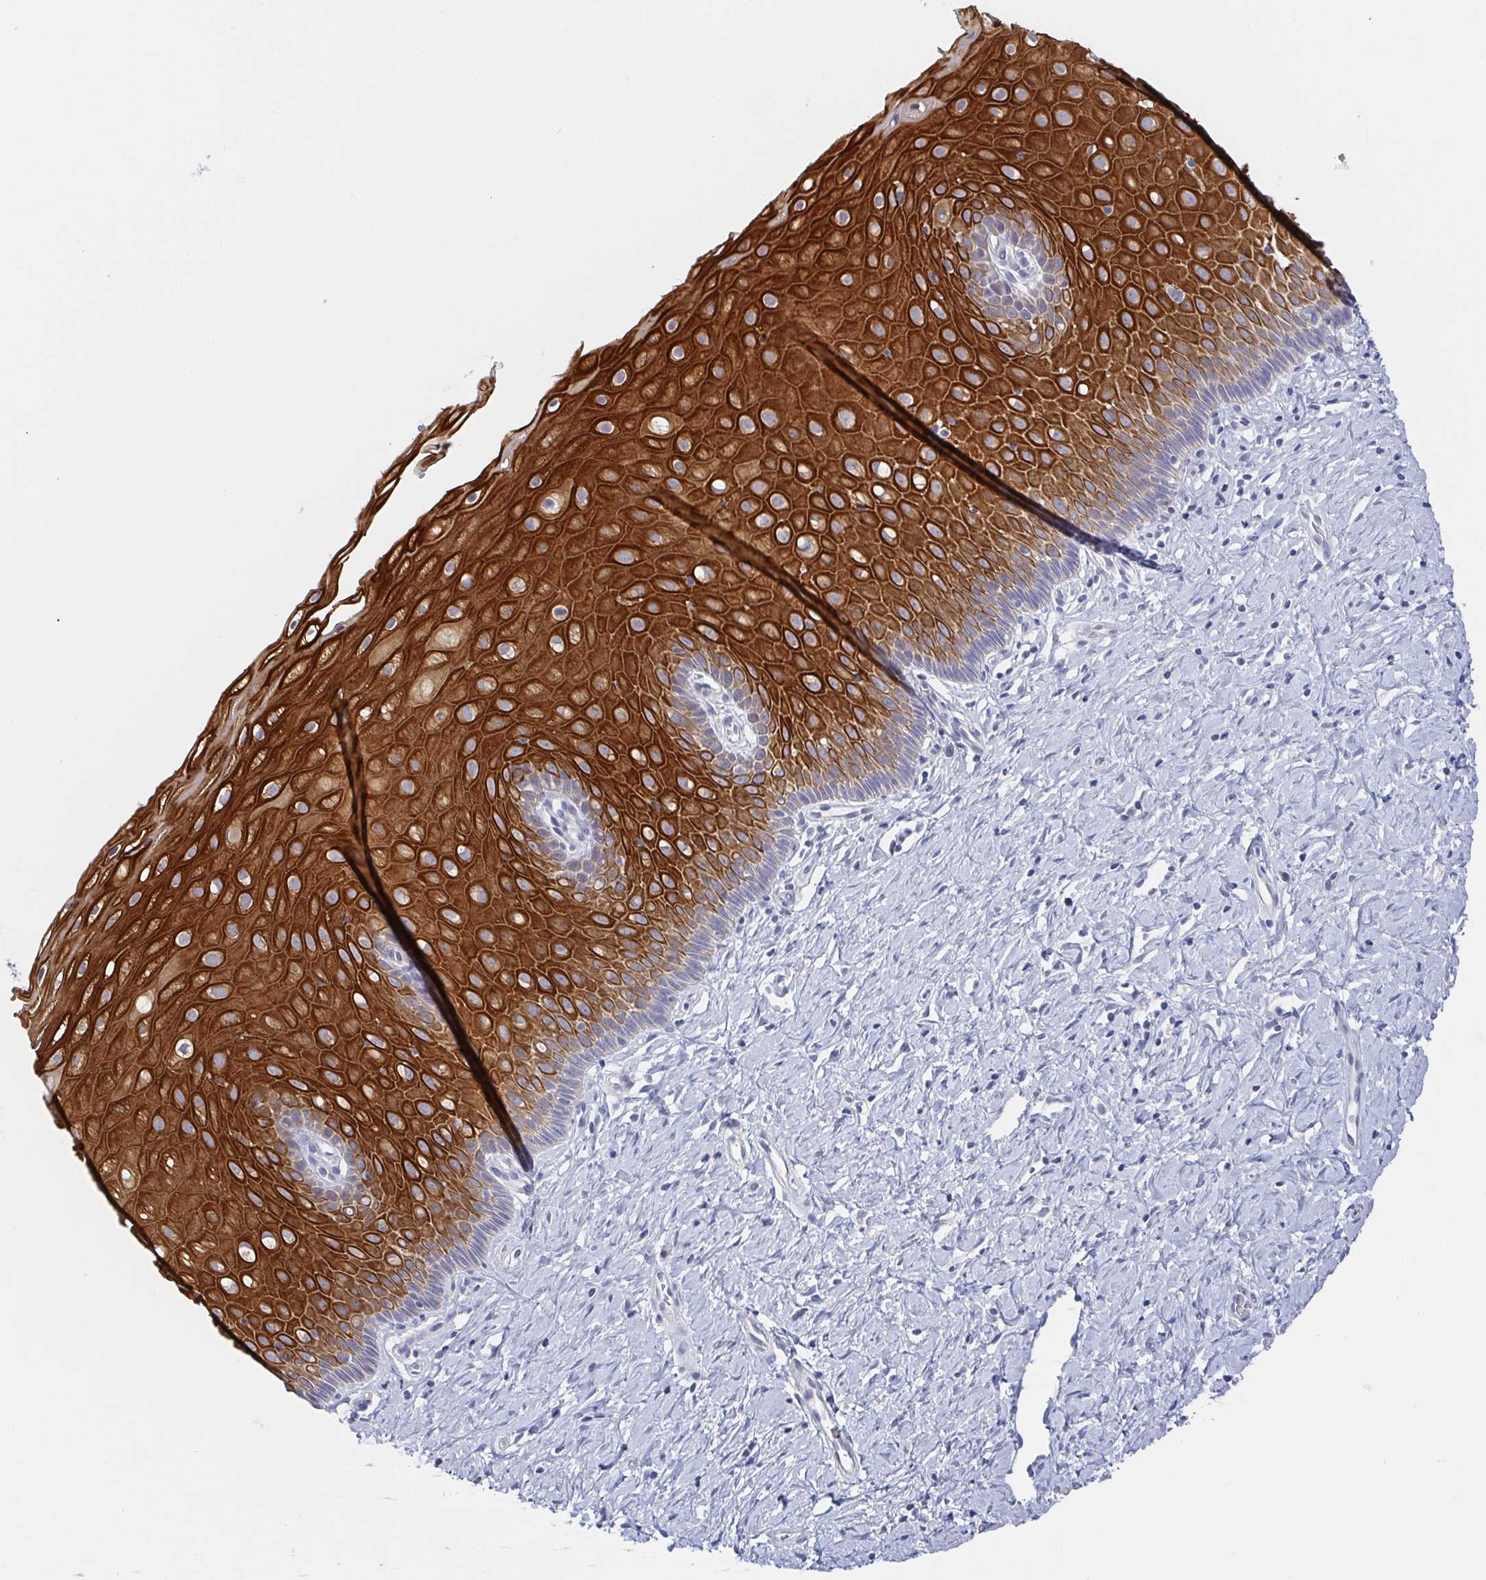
{"staining": {"intensity": "weak", "quantity": "25%-75%", "location": "cytoplasmic/membranous"}, "tissue": "cervix", "cell_type": "Glandular cells", "image_type": "normal", "snomed": [{"axis": "morphology", "description": "Normal tissue, NOS"}, {"axis": "topography", "description": "Cervix"}], "caption": "Glandular cells show weak cytoplasmic/membranous positivity in about 25%-75% of cells in benign cervix. (IHC, brightfield microscopy, high magnification).", "gene": "RHOV", "patient": {"sex": "female", "age": 37}}